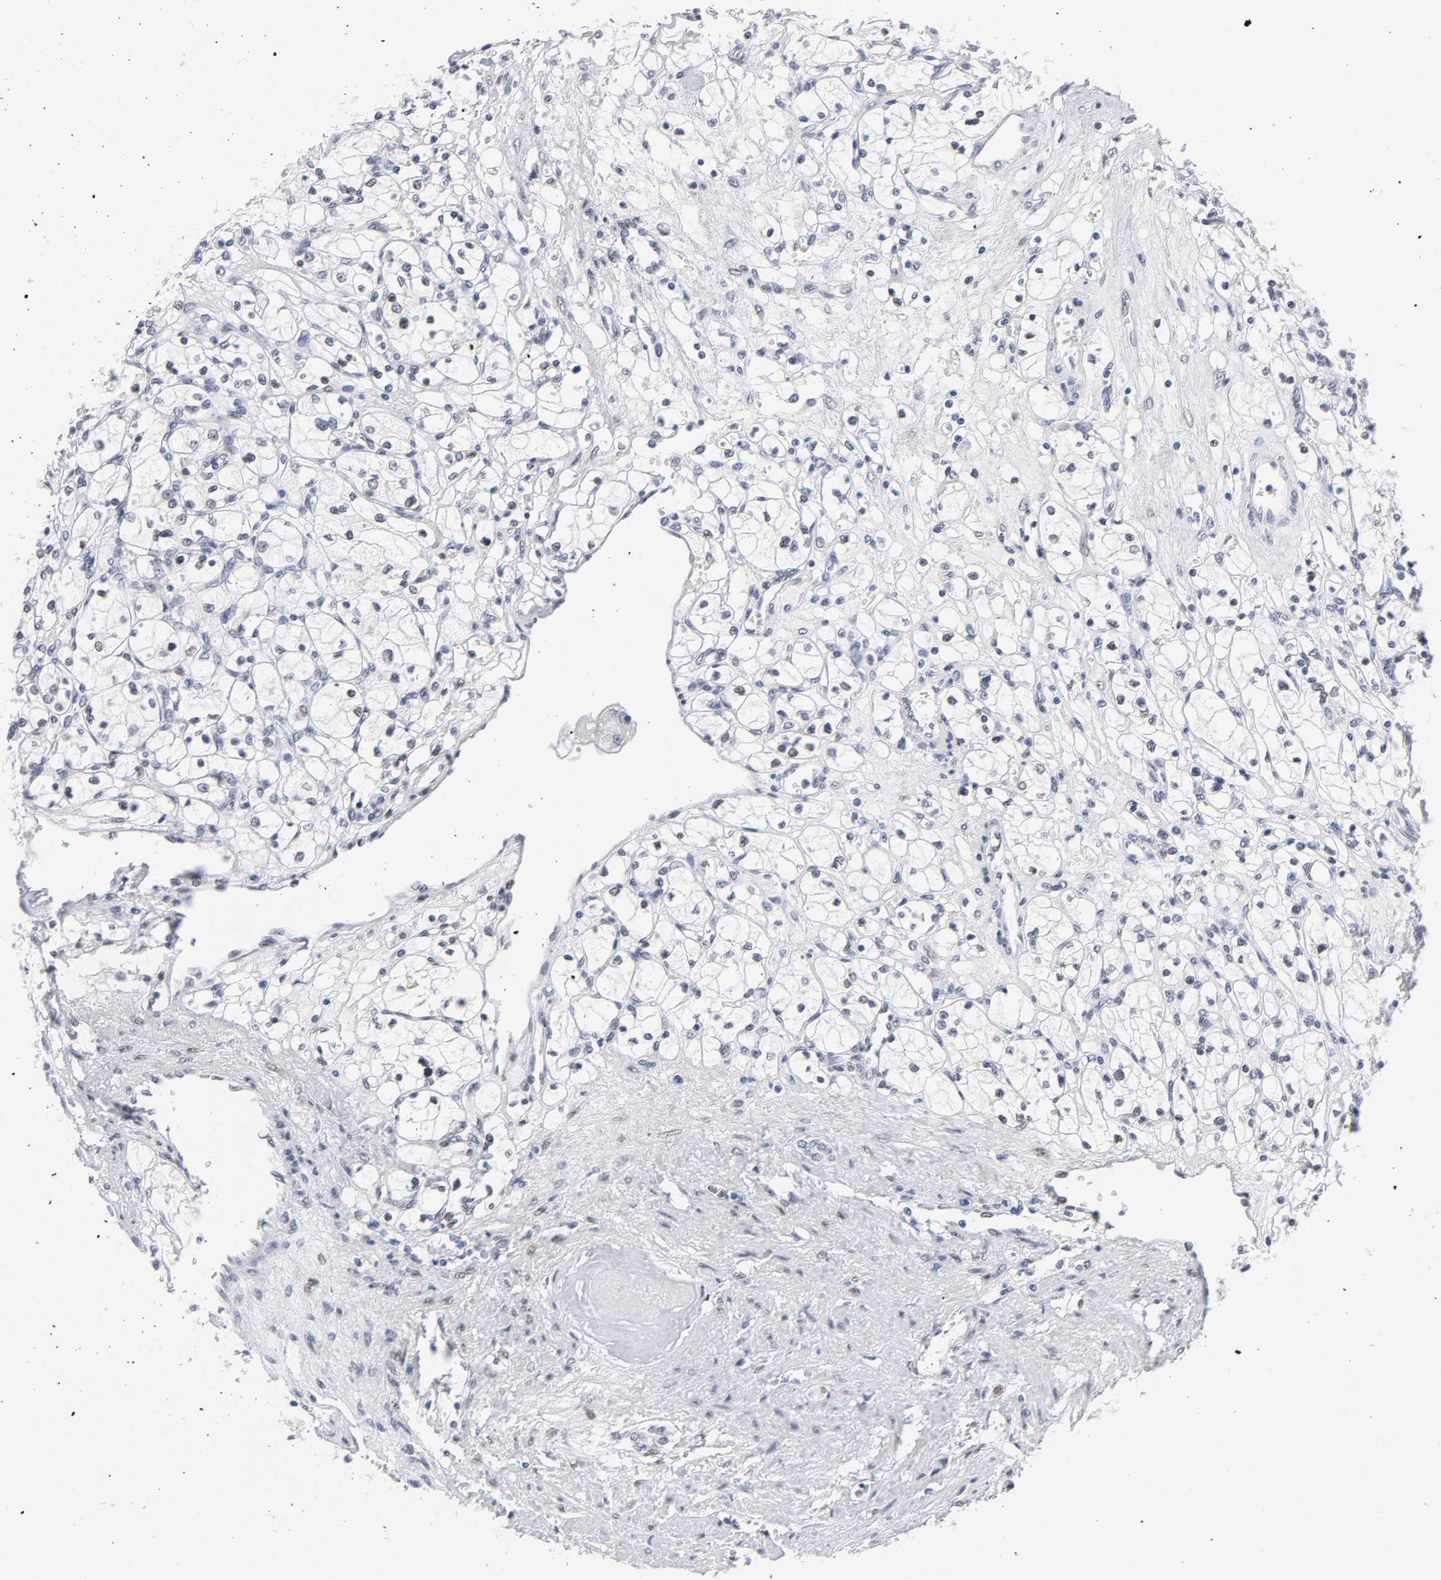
{"staining": {"intensity": "weak", "quantity": "<25%", "location": "nuclear"}, "tissue": "renal cancer", "cell_type": "Tumor cells", "image_type": "cancer", "snomed": [{"axis": "morphology", "description": "Adenocarcinoma, NOS"}, {"axis": "topography", "description": "Kidney"}], "caption": "Immunohistochemical staining of human renal cancer (adenocarcinoma) demonstrates no significant positivity in tumor cells.", "gene": "NFIC", "patient": {"sex": "female", "age": 83}}